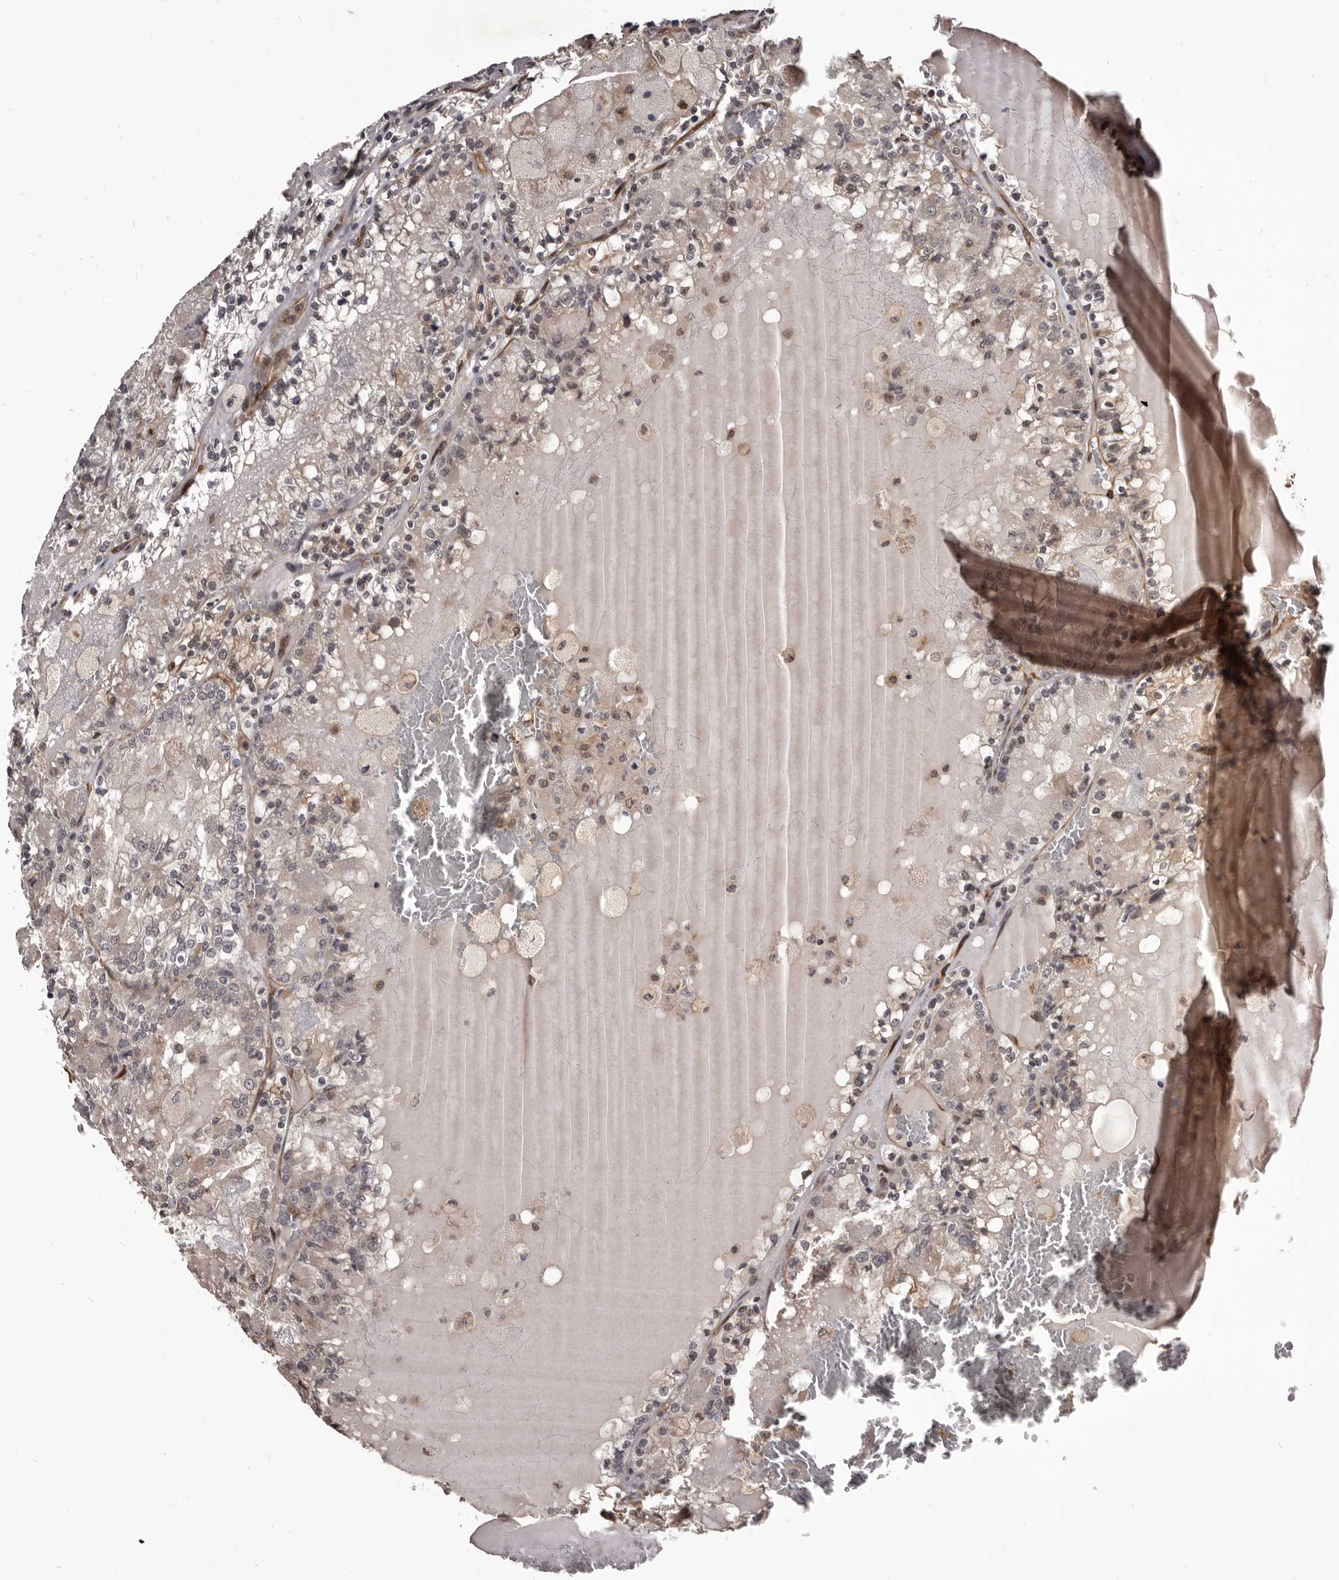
{"staining": {"intensity": "weak", "quantity": "<25%", "location": "cytoplasmic/membranous"}, "tissue": "renal cancer", "cell_type": "Tumor cells", "image_type": "cancer", "snomed": [{"axis": "morphology", "description": "Adenocarcinoma, NOS"}, {"axis": "topography", "description": "Kidney"}], "caption": "Tumor cells show no significant positivity in renal cancer (adenocarcinoma).", "gene": "ADAMTS20", "patient": {"sex": "female", "age": 56}}